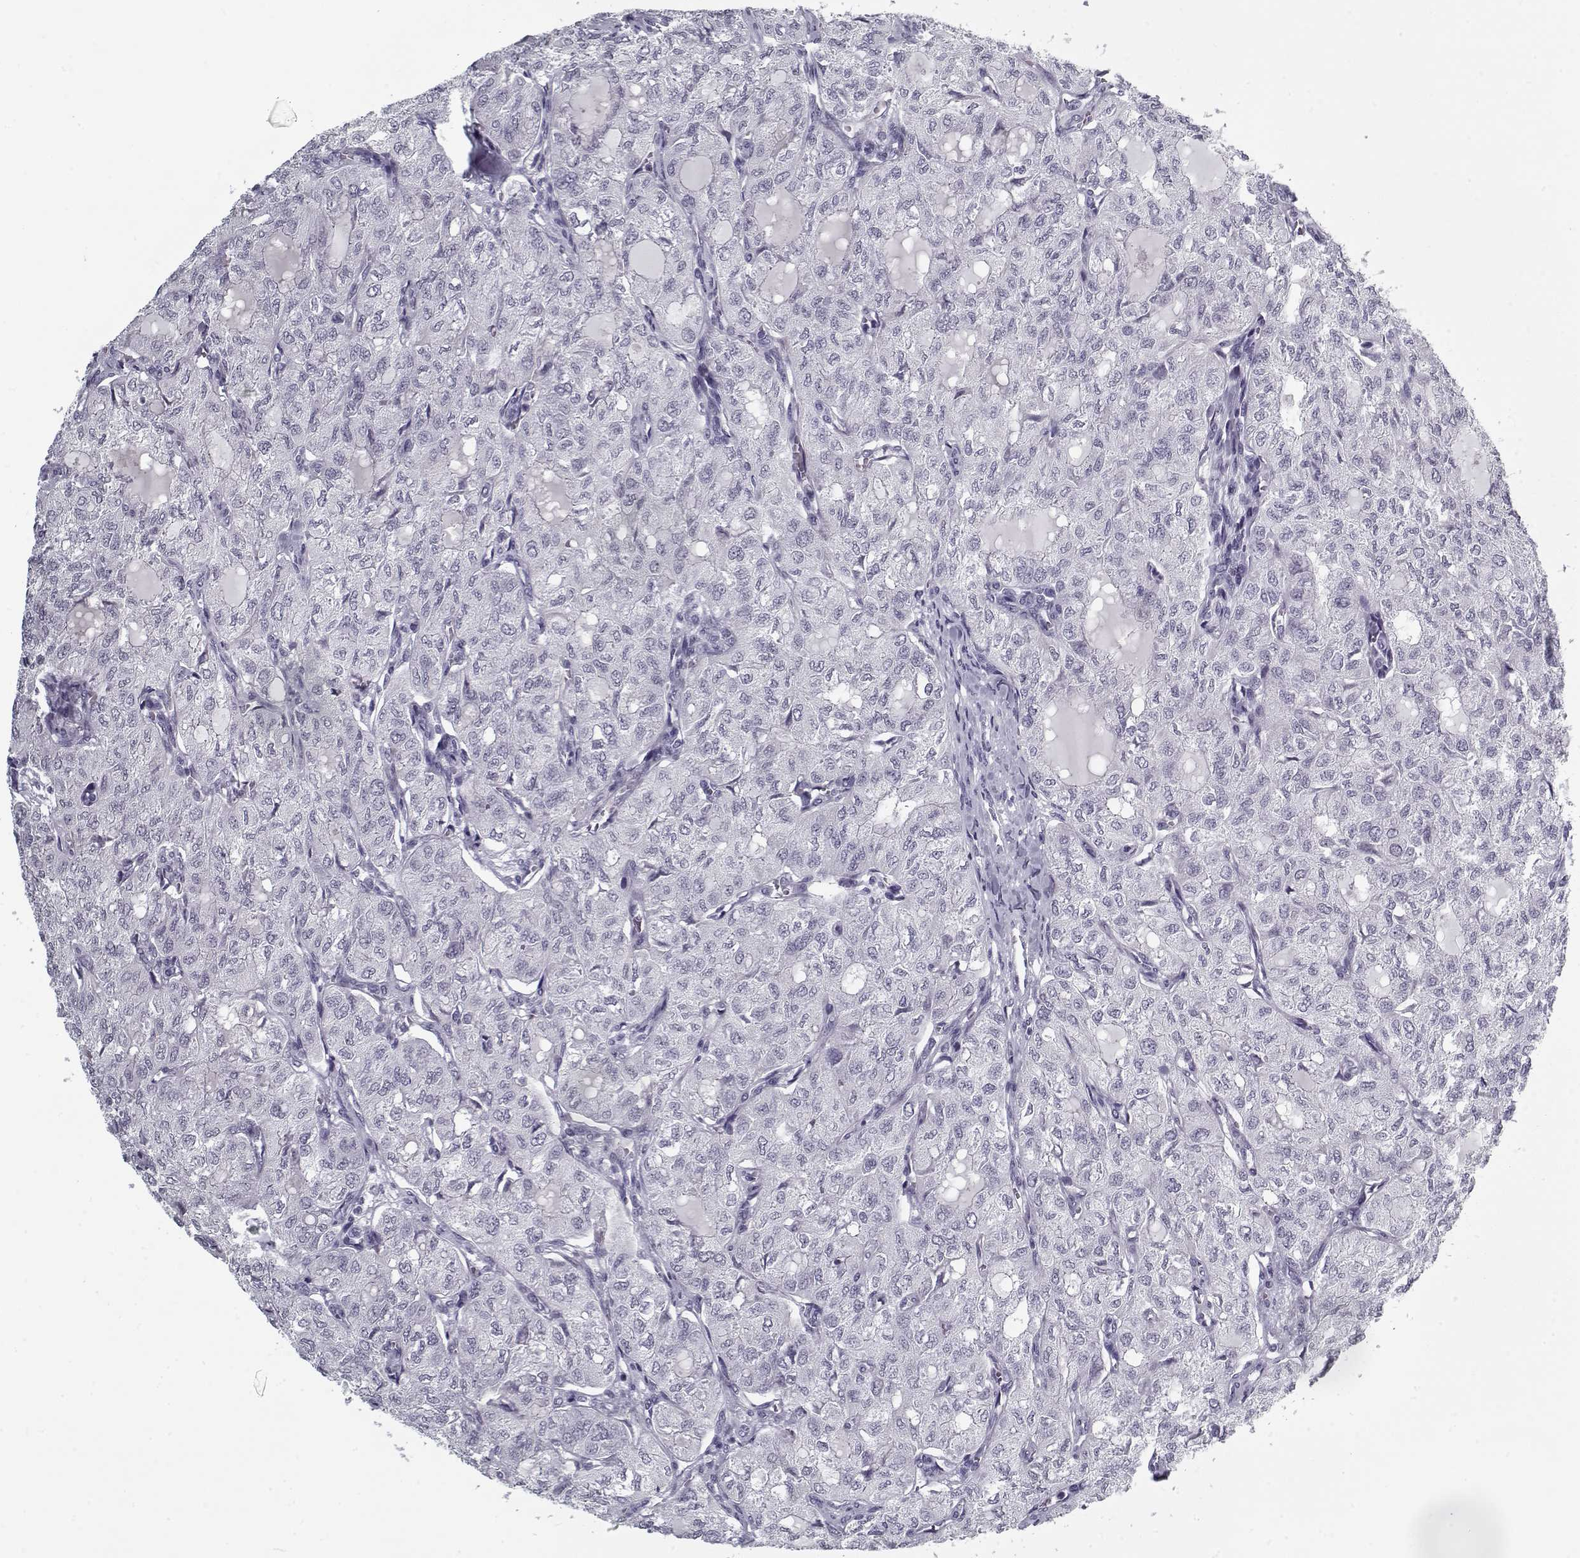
{"staining": {"intensity": "negative", "quantity": "none", "location": "none"}, "tissue": "thyroid cancer", "cell_type": "Tumor cells", "image_type": "cancer", "snomed": [{"axis": "morphology", "description": "Follicular adenoma carcinoma, NOS"}, {"axis": "topography", "description": "Thyroid gland"}], "caption": "This photomicrograph is of thyroid cancer stained with immunohistochemistry to label a protein in brown with the nuclei are counter-stained blue. There is no positivity in tumor cells.", "gene": "RNF32", "patient": {"sex": "male", "age": 75}}